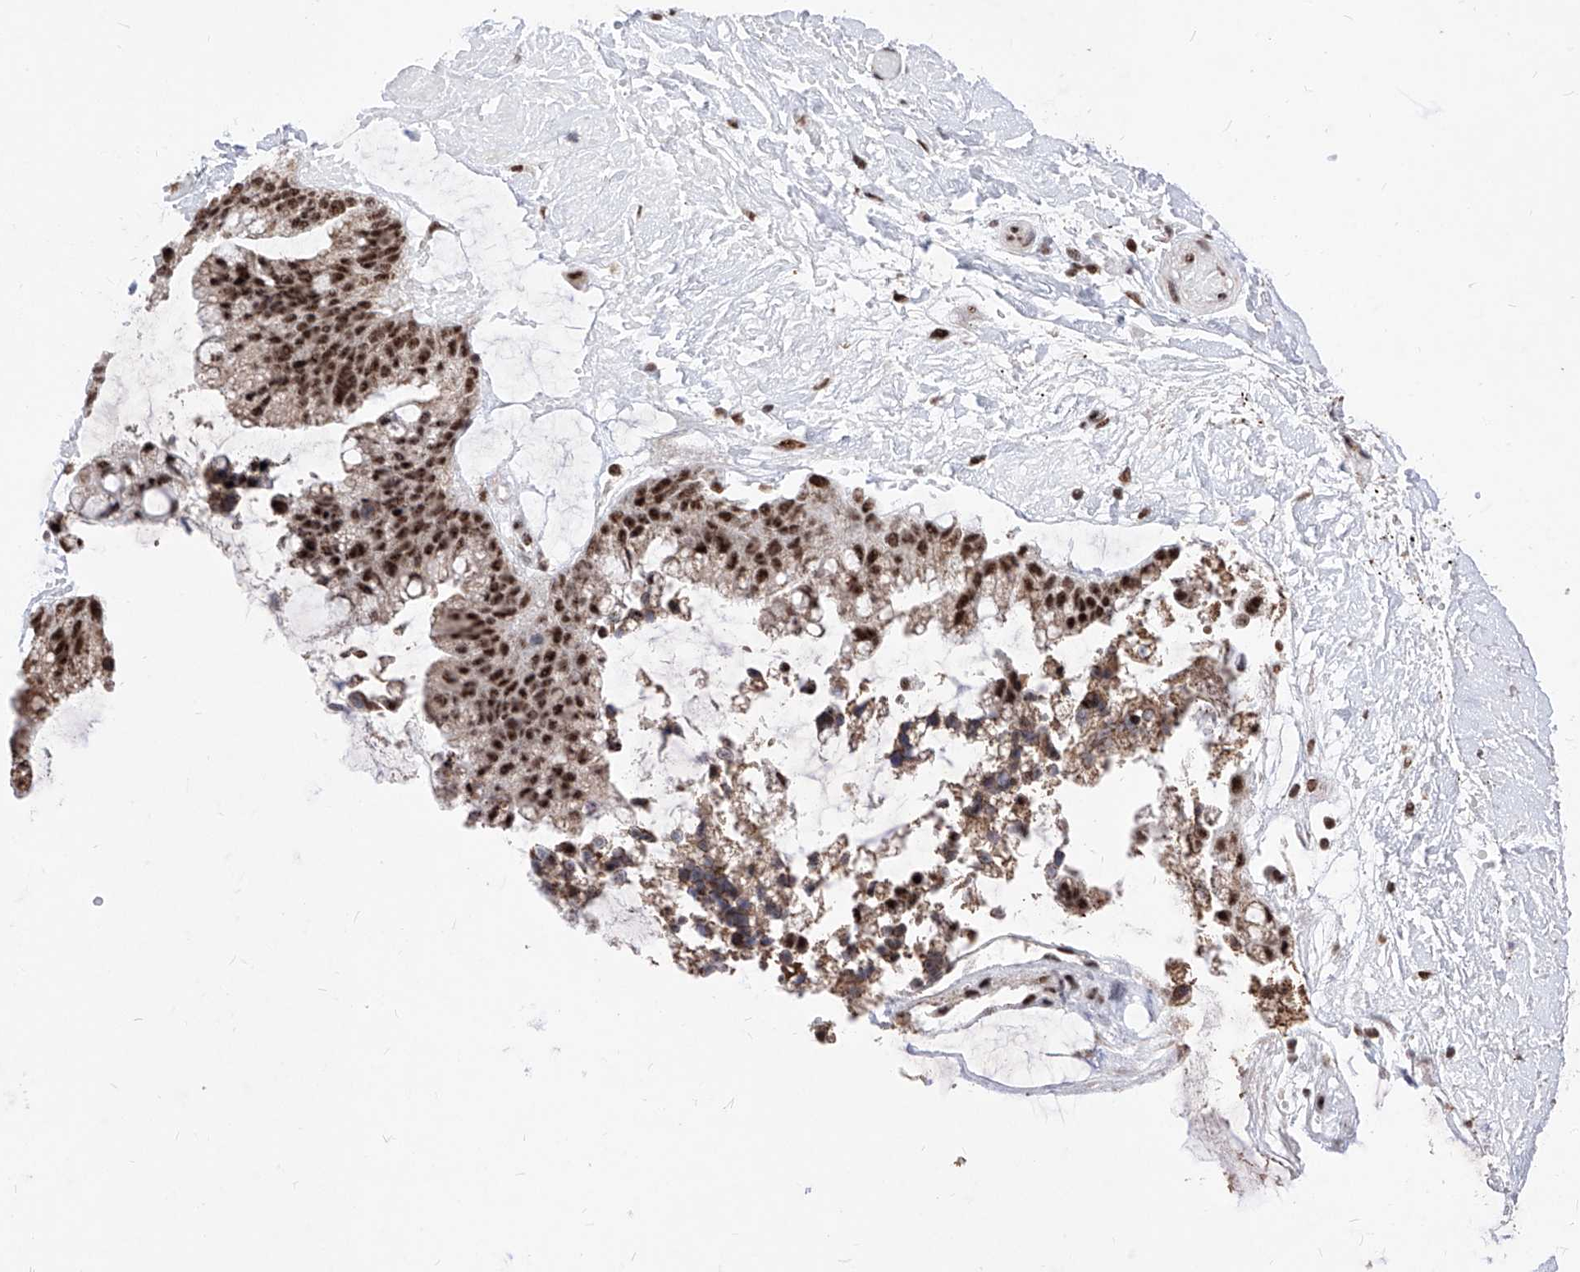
{"staining": {"intensity": "strong", "quantity": ">75%", "location": "nuclear"}, "tissue": "ovarian cancer", "cell_type": "Tumor cells", "image_type": "cancer", "snomed": [{"axis": "morphology", "description": "Cystadenocarcinoma, mucinous, NOS"}, {"axis": "topography", "description": "Ovary"}], "caption": "Immunohistochemical staining of human ovarian mucinous cystadenocarcinoma reveals strong nuclear protein positivity in about >75% of tumor cells.", "gene": "PHF5A", "patient": {"sex": "female", "age": 39}}